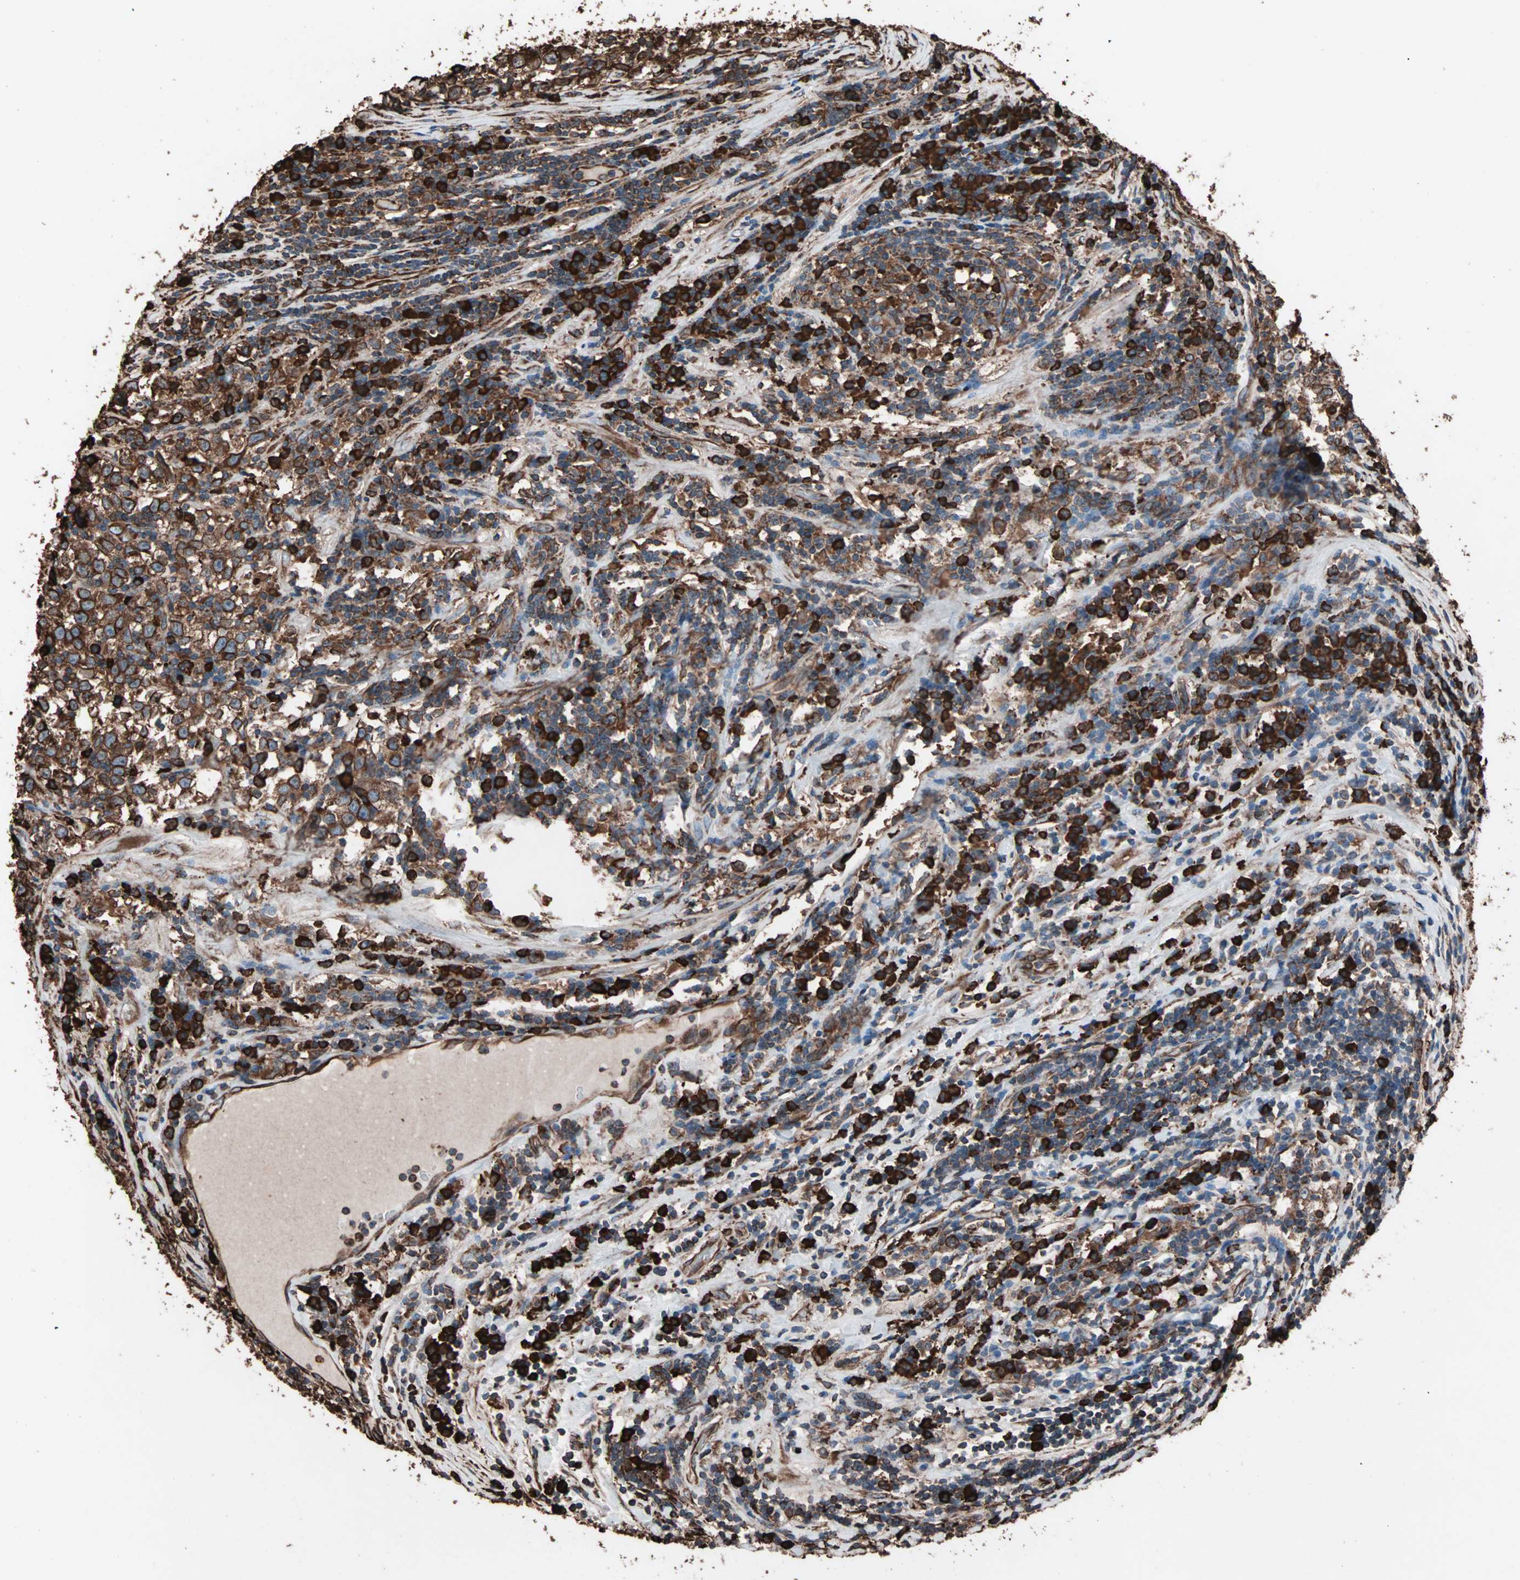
{"staining": {"intensity": "strong", "quantity": ">75%", "location": "cytoplasmic/membranous"}, "tissue": "testis cancer", "cell_type": "Tumor cells", "image_type": "cancer", "snomed": [{"axis": "morphology", "description": "Seminoma, NOS"}, {"axis": "topography", "description": "Testis"}], "caption": "Protein staining of testis cancer tissue shows strong cytoplasmic/membranous expression in about >75% of tumor cells.", "gene": "HSP90B1", "patient": {"sex": "male", "age": 43}}